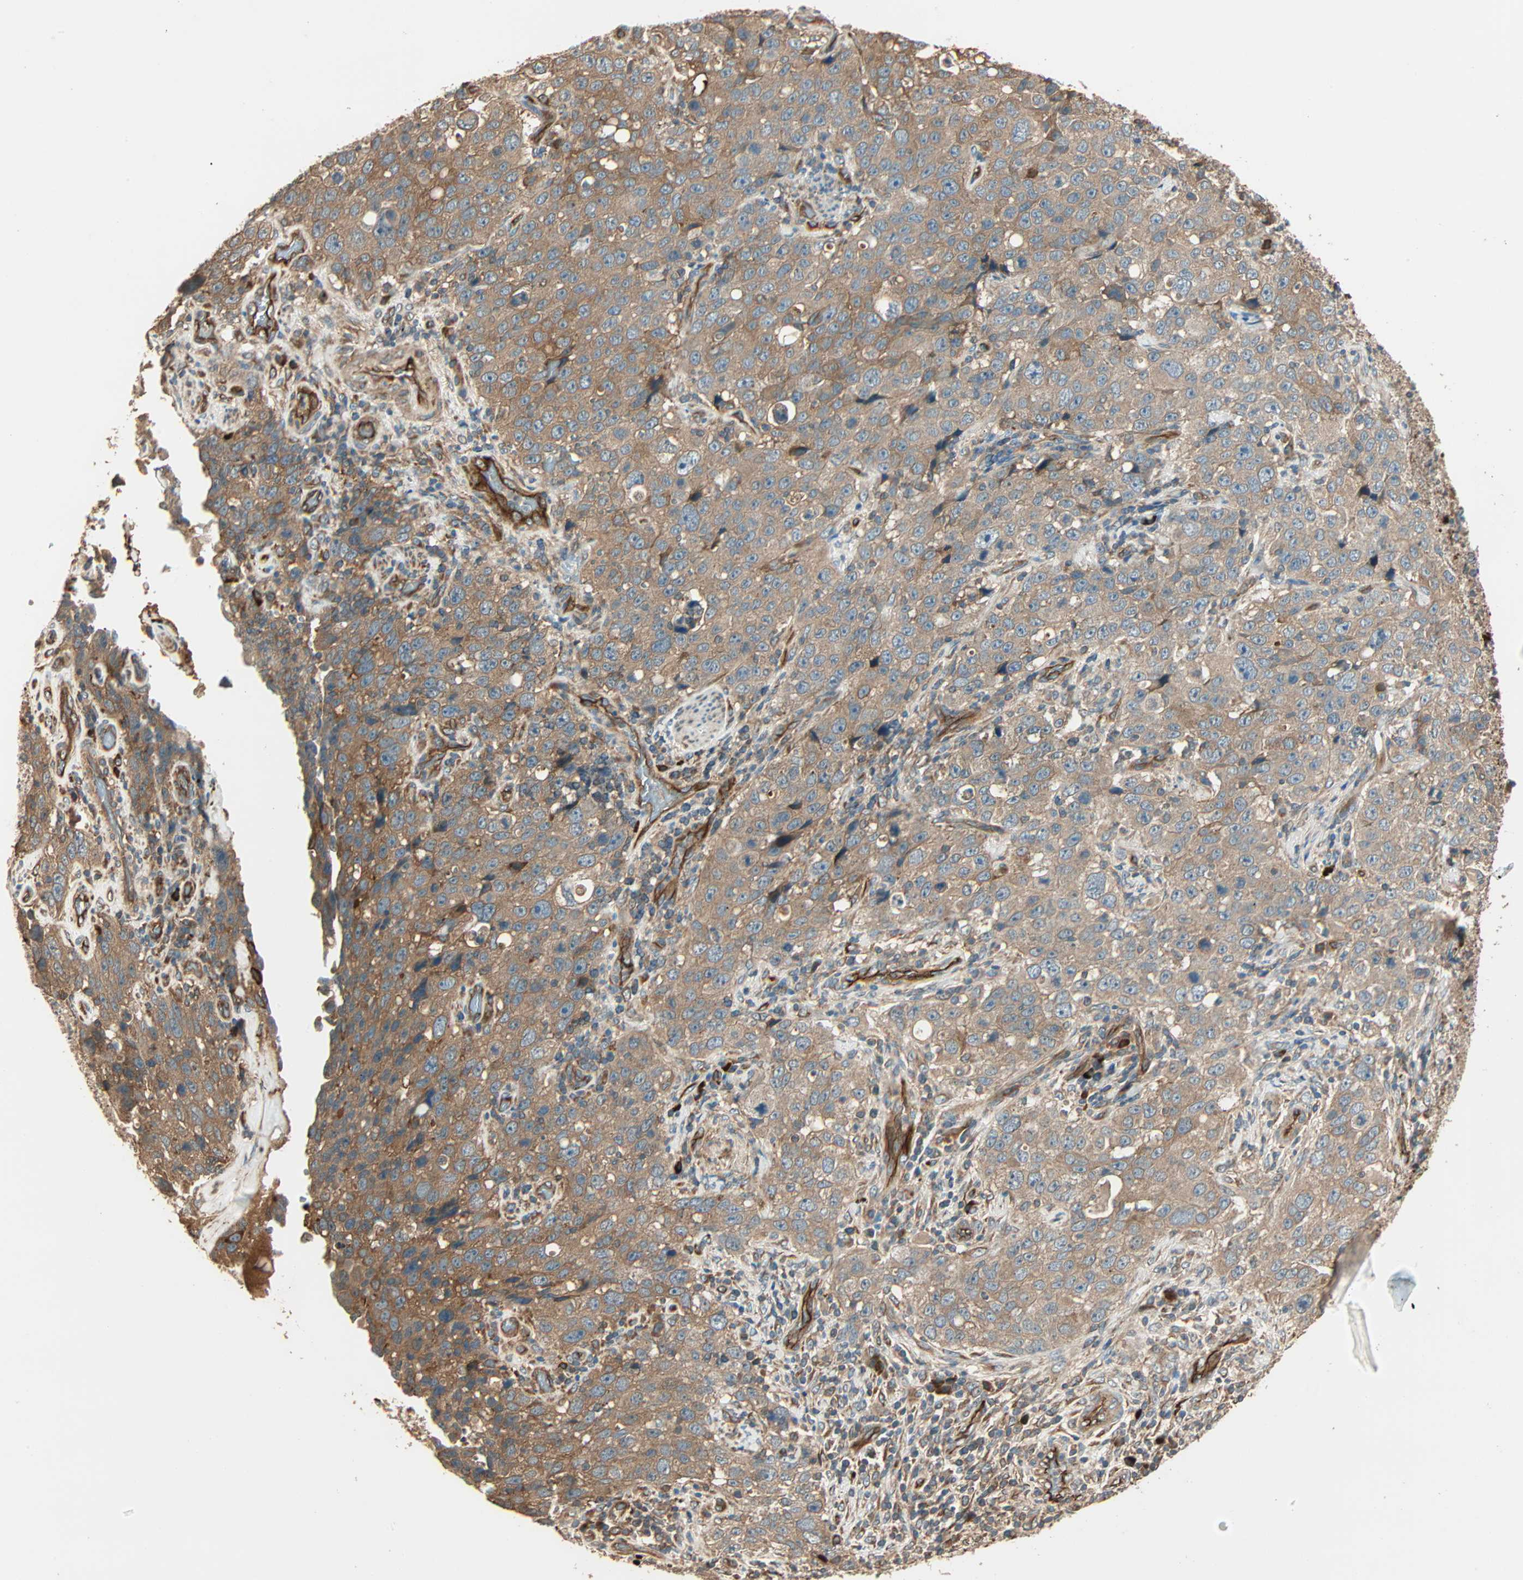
{"staining": {"intensity": "moderate", "quantity": ">75%", "location": "cytoplasmic/membranous"}, "tissue": "stomach cancer", "cell_type": "Tumor cells", "image_type": "cancer", "snomed": [{"axis": "morphology", "description": "Normal tissue, NOS"}, {"axis": "morphology", "description": "Adenocarcinoma, NOS"}, {"axis": "topography", "description": "Stomach"}], "caption": "Immunohistochemical staining of human stomach cancer (adenocarcinoma) displays medium levels of moderate cytoplasmic/membranous protein positivity in approximately >75% of tumor cells. The staining was performed using DAB to visualize the protein expression in brown, while the nuclei were stained in blue with hematoxylin (Magnification: 20x).", "gene": "GALK1", "patient": {"sex": "male", "age": 48}}